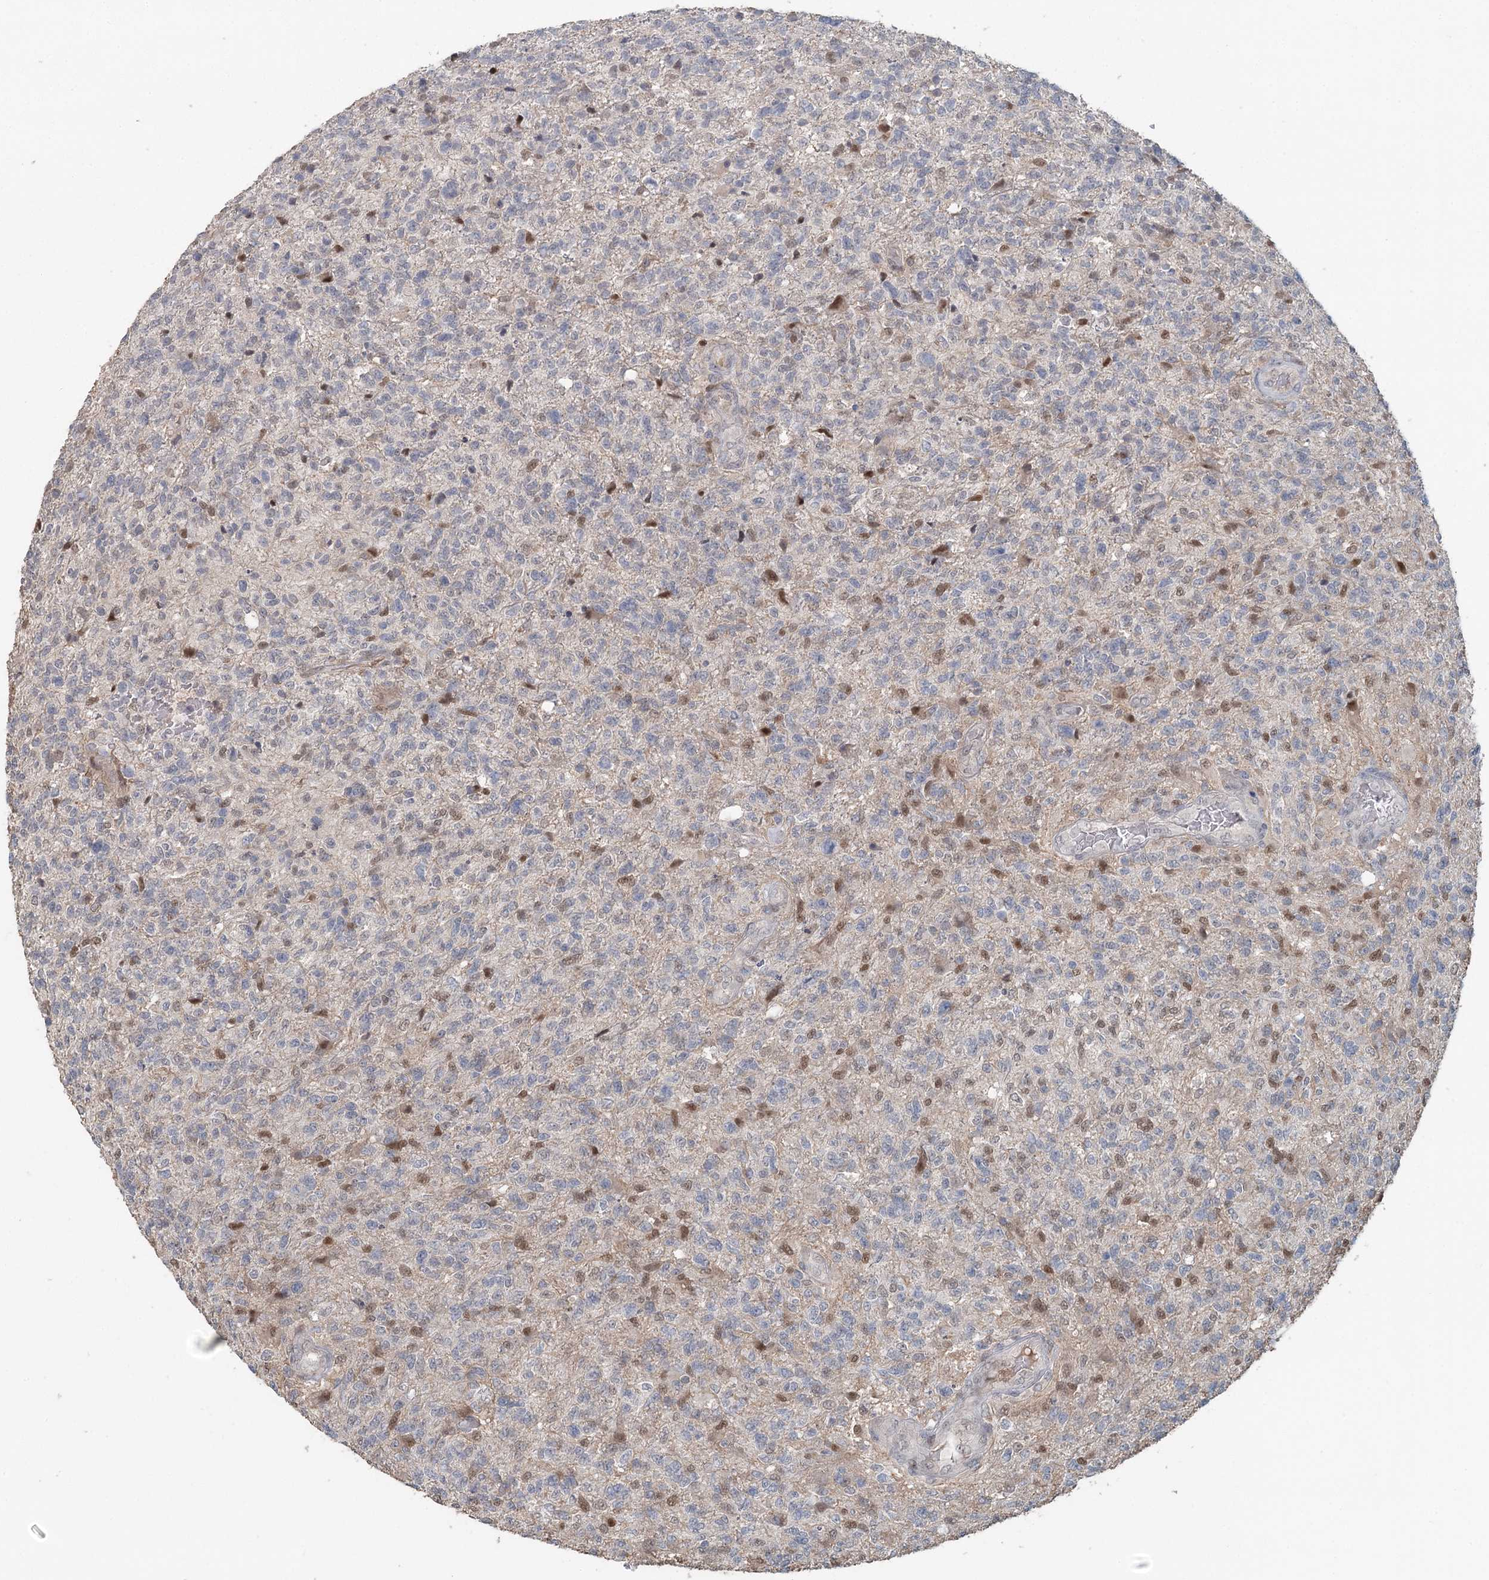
{"staining": {"intensity": "moderate", "quantity": "<25%", "location": "nuclear"}, "tissue": "glioma", "cell_type": "Tumor cells", "image_type": "cancer", "snomed": [{"axis": "morphology", "description": "Glioma, malignant, High grade"}, {"axis": "topography", "description": "Brain"}], "caption": "Immunohistochemistry (IHC) (DAB) staining of human malignant glioma (high-grade) demonstrates moderate nuclear protein expression in approximately <25% of tumor cells.", "gene": "ADK", "patient": {"sex": "male", "age": 56}}